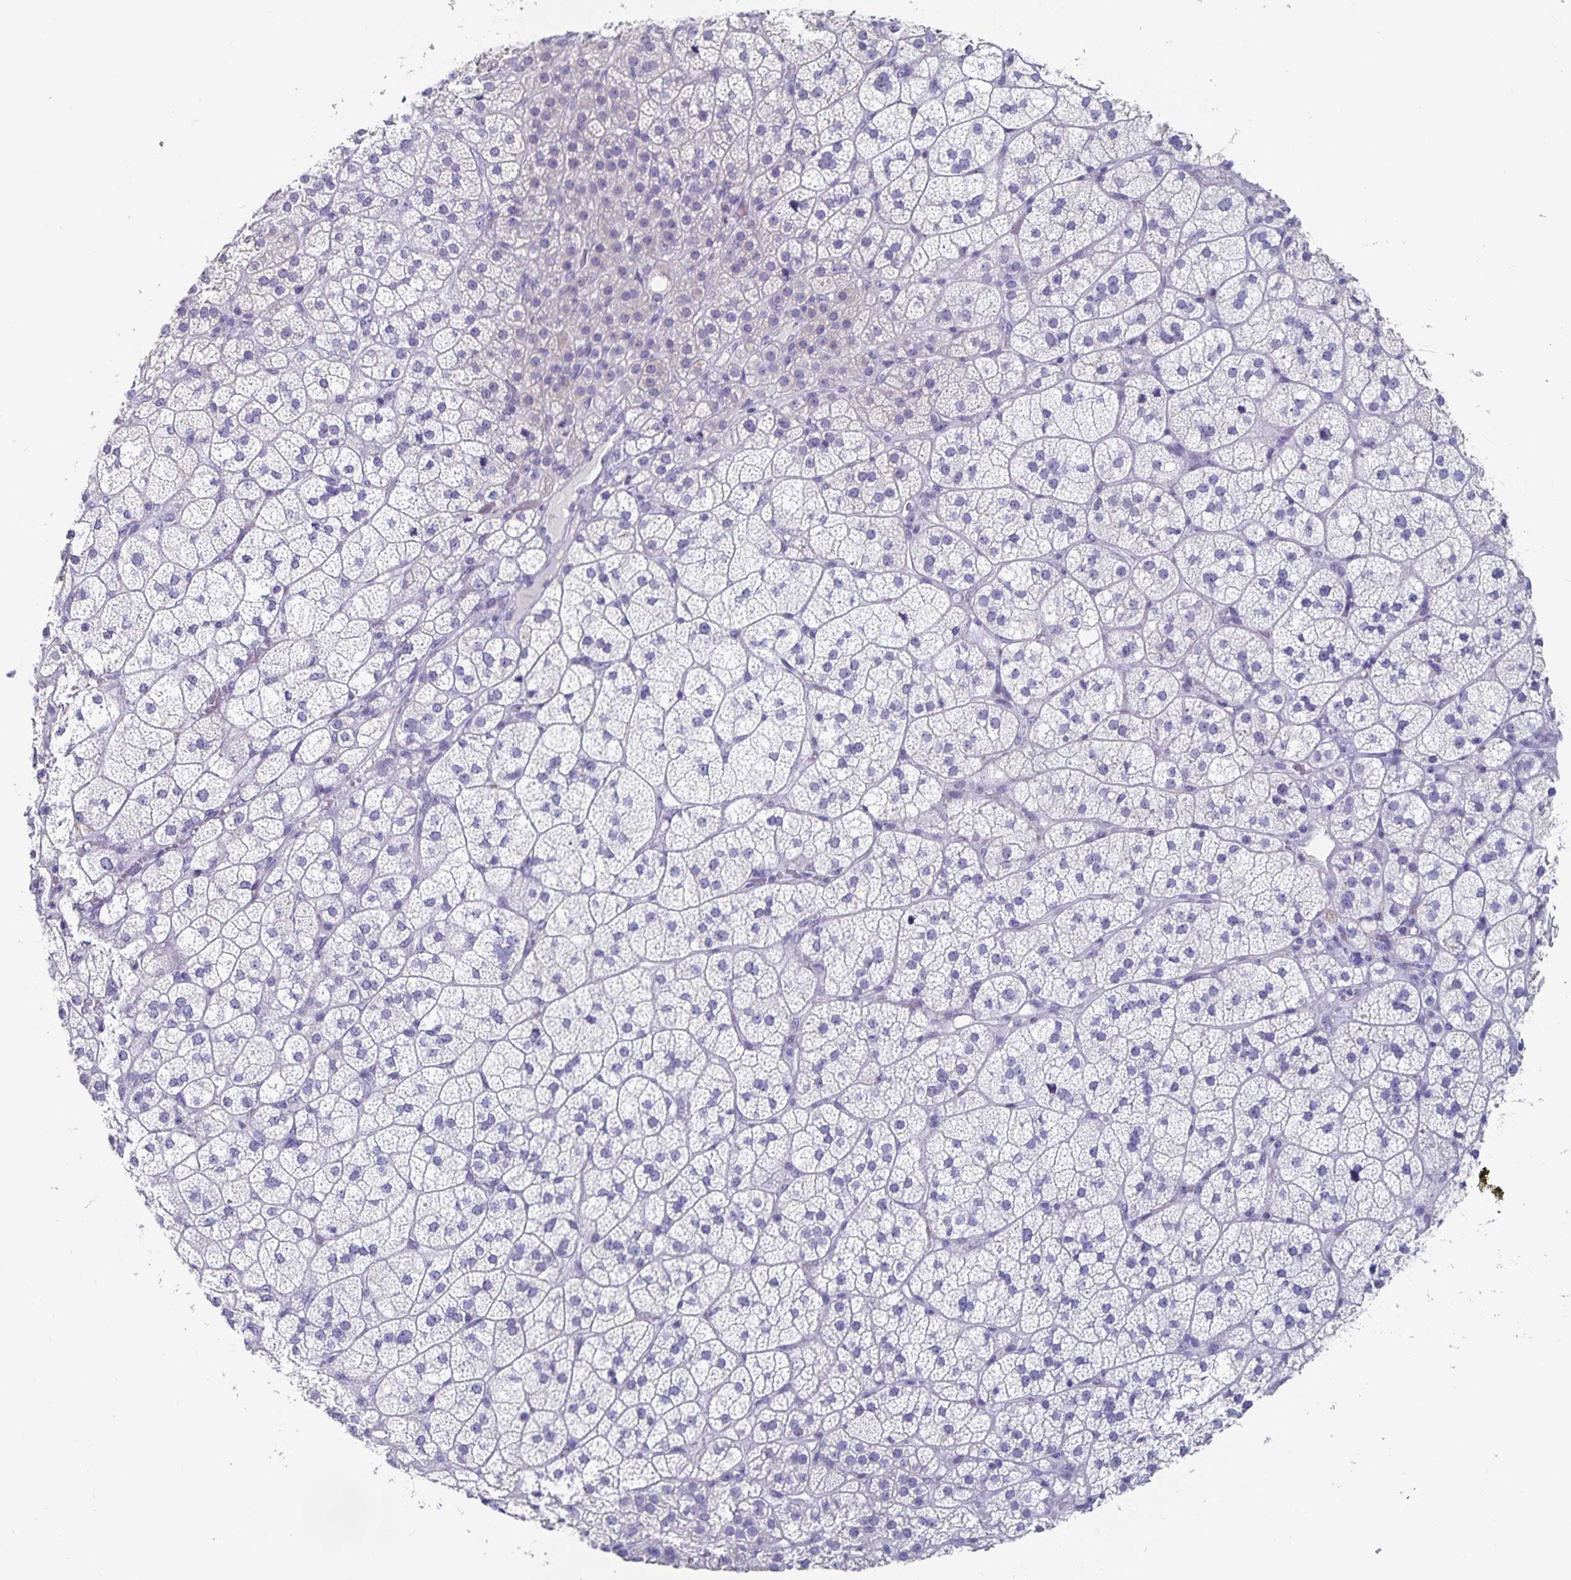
{"staining": {"intensity": "weak", "quantity": "<25%", "location": "cytoplasmic/membranous"}, "tissue": "adrenal gland", "cell_type": "Glandular cells", "image_type": "normal", "snomed": [{"axis": "morphology", "description": "Normal tissue, NOS"}, {"axis": "topography", "description": "Adrenal gland"}], "caption": "A high-resolution image shows IHC staining of unremarkable adrenal gland, which shows no significant staining in glandular cells.", "gene": "CFAP69", "patient": {"sex": "female", "age": 60}}